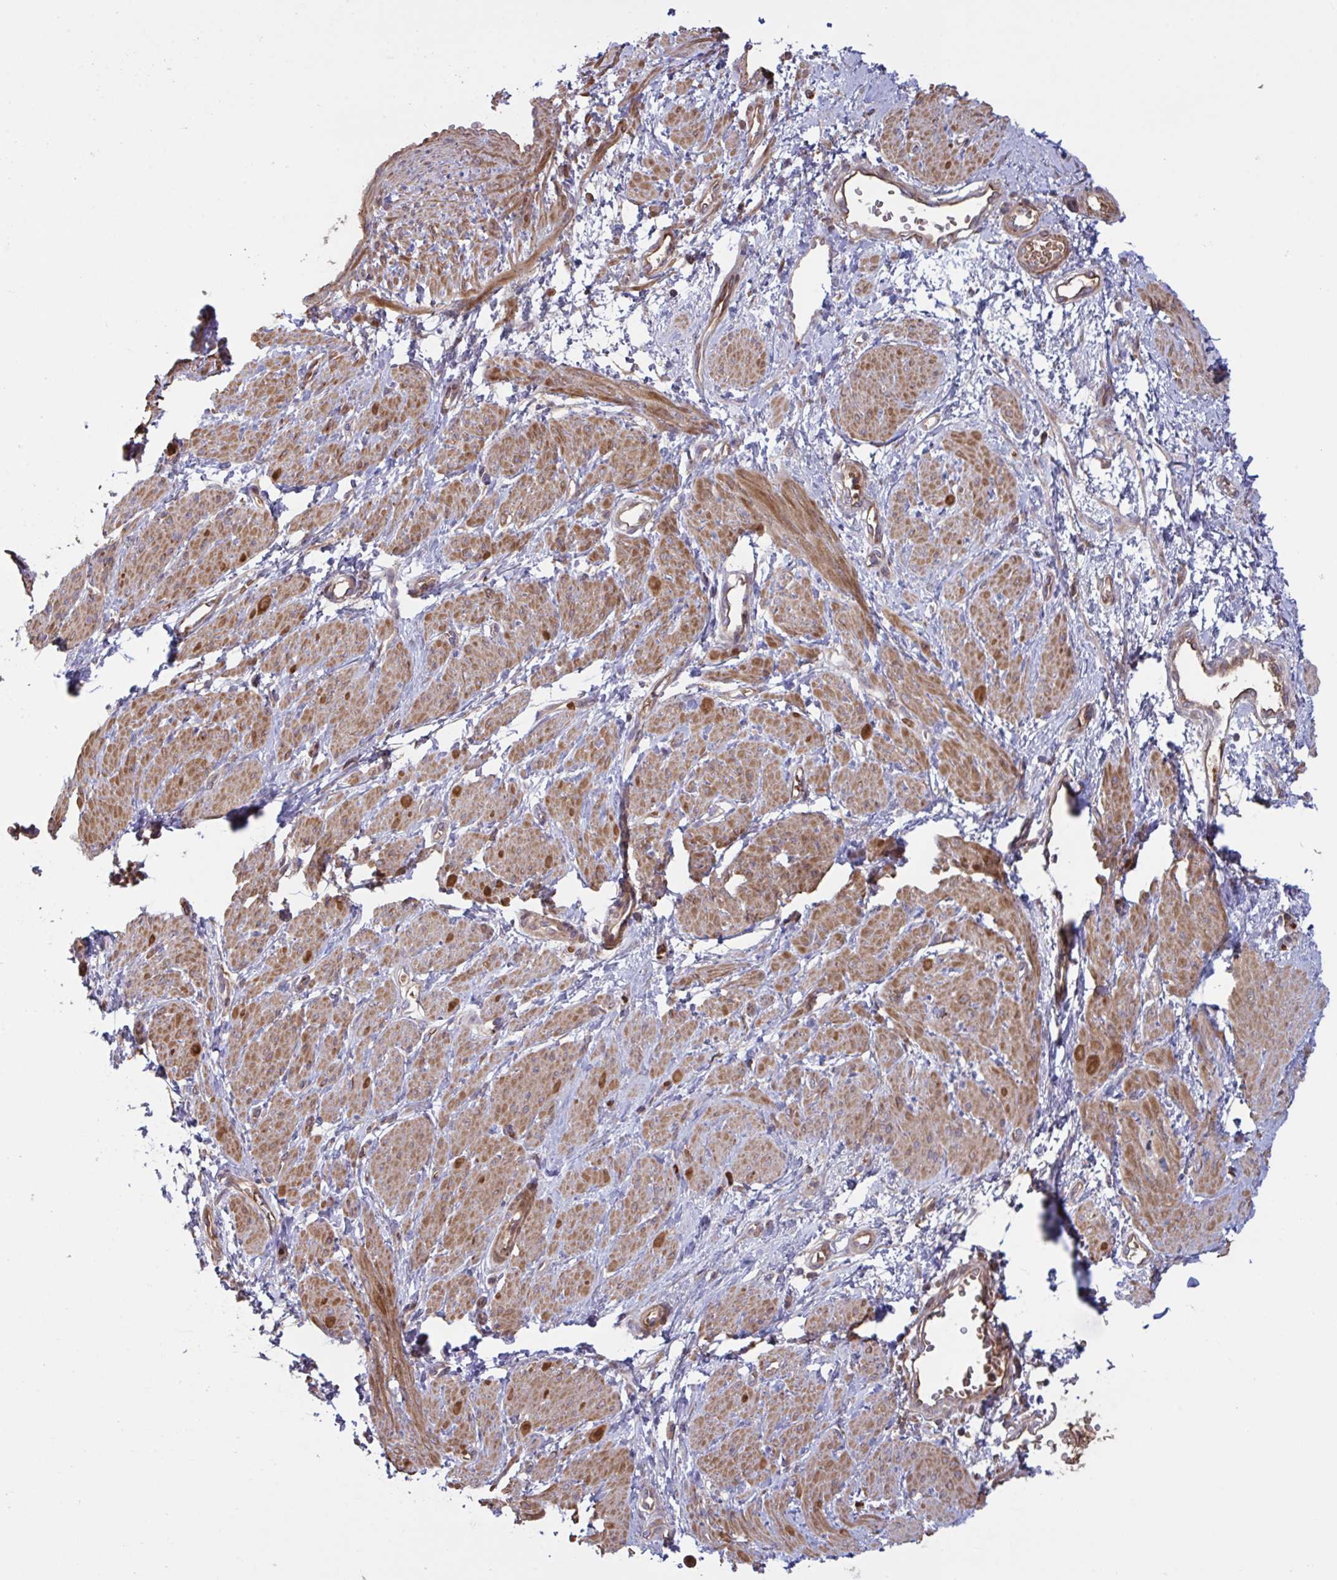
{"staining": {"intensity": "moderate", "quantity": "25%-75%", "location": "cytoplasmic/membranous"}, "tissue": "smooth muscle", "cell_type": "Smooth muscle cells", "image_type": "normal", "snomed": [{"axis": "morphology", "description": "Normal tissue, NOS"}, {"axis": "topography", "description": "Smooth muscle"}, {"axis": "topography", "description": "Uterus"}], "caption": "IHC micrograph of normal smooth muscle stained for a protein (brown), which shows medium levels of moderate cytoplasmic/membranous staining in about 25%-75% of smooth muscle cells.", "gene": "IL1R1", "patient": {"sex": "female", "age": 39}}